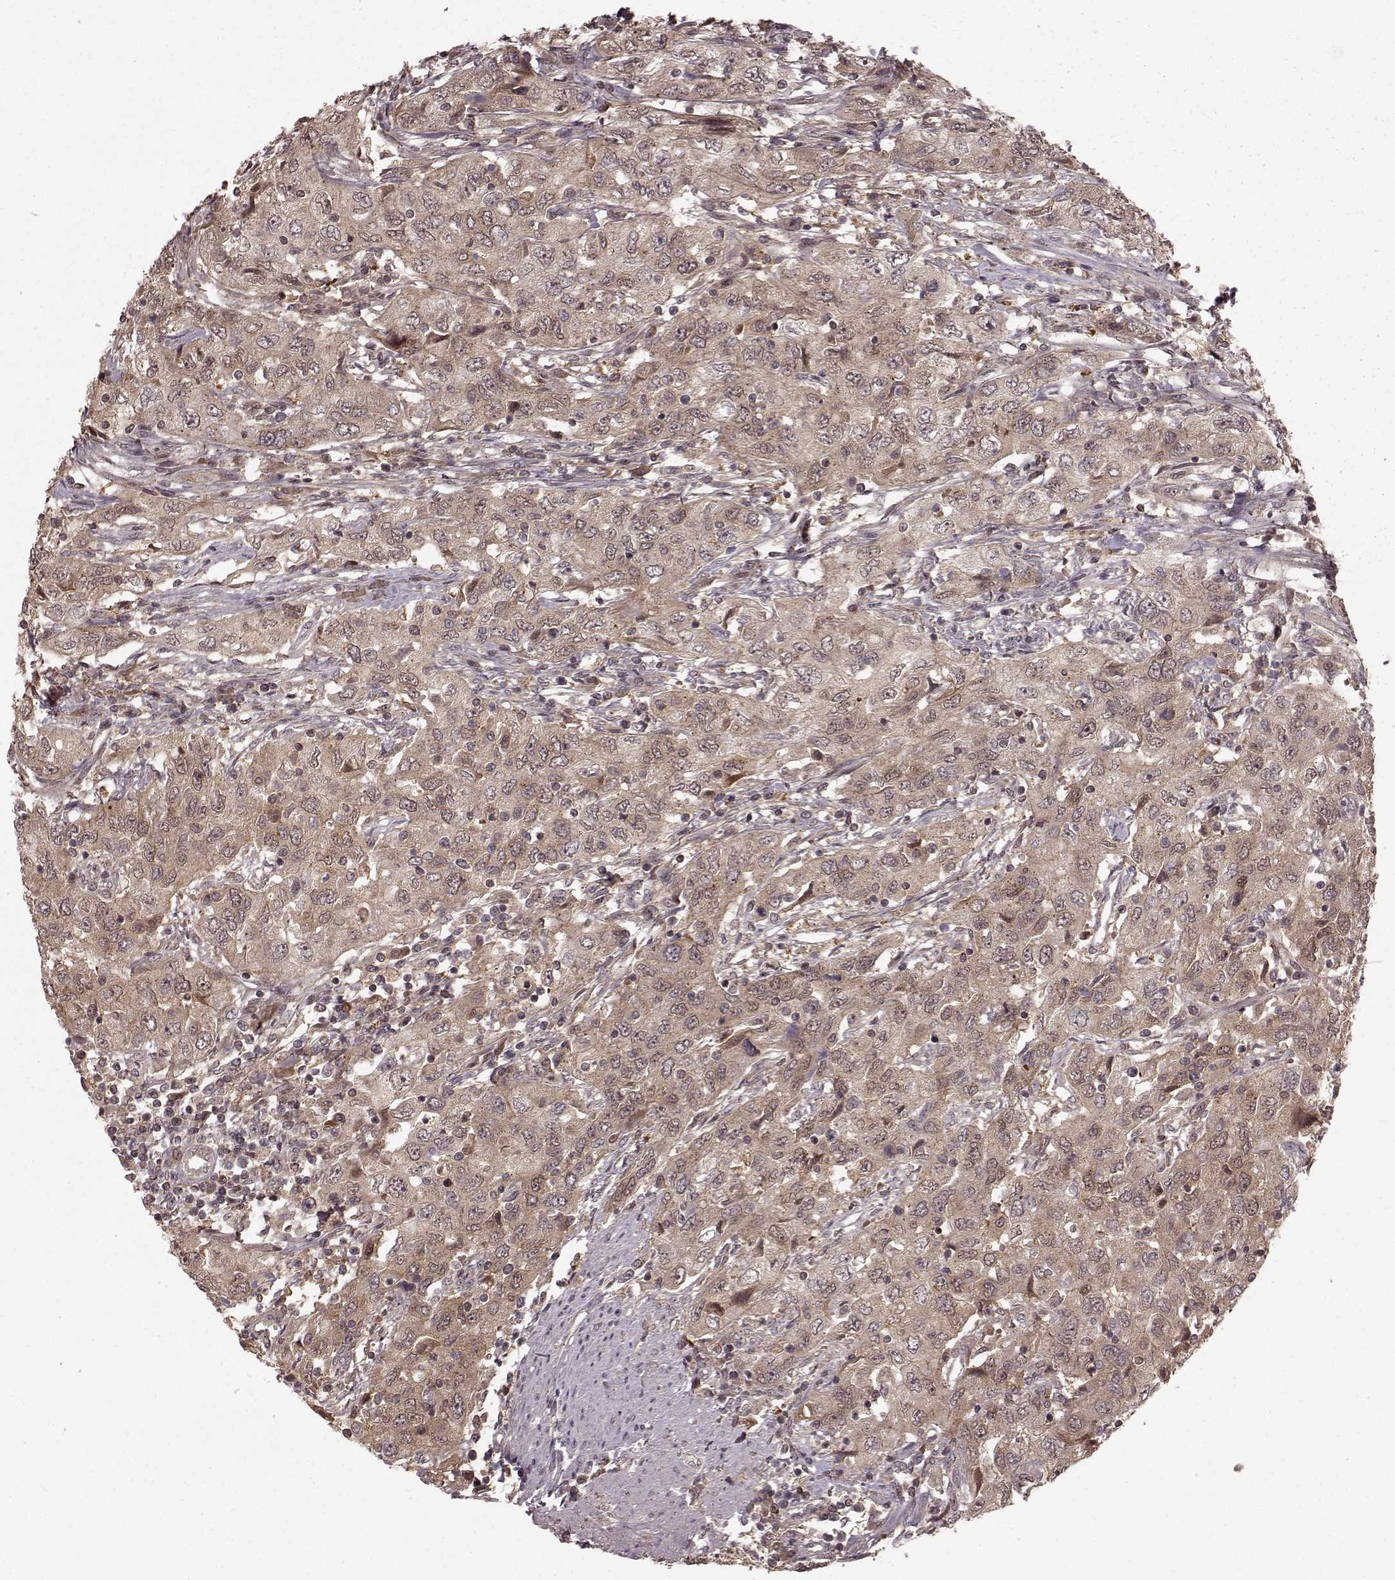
{"staining": {"intensity": "weak", "quantity": "25%-75%", "location": "cytoplasmic/membranous"}, "tissue": "urothelial cancer", "cell_type": "Tumor cells", "image_type": "cancer", "snomed": [{"axis": "morphology", "description": "Urothelial carcinoma, High grade"}, {"axis": "topography", "description": "Urinary bladder"}], "caption": "An image of human urothelial carcinoma (high-grade) stained for a protein reveals weak cytoplasmic/membranous brown staining in tumor cells.", "gene": "GSS", "patient": {"sex": "male", "age": 76}}